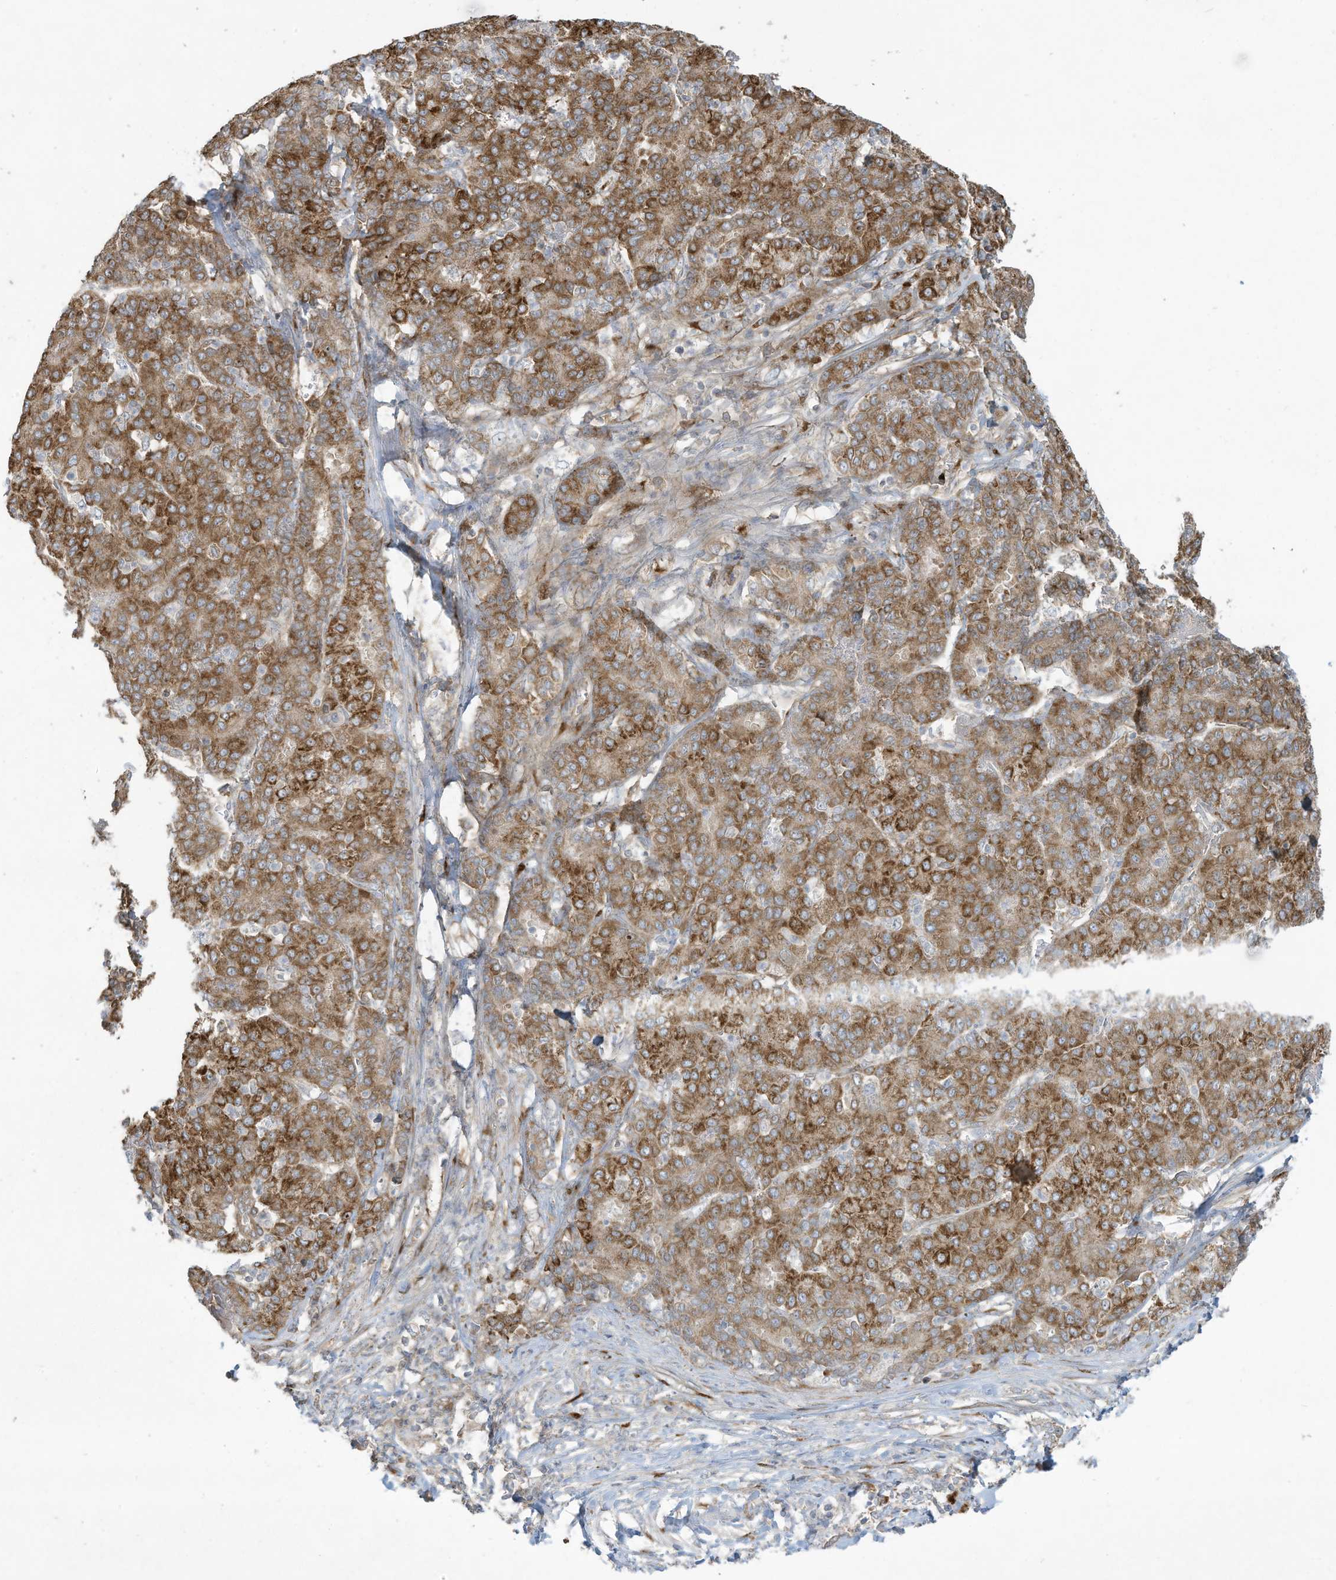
{"staining": {"intensity": "moderate", "quantity": ">75%", "location": "cytoplasmic/membranous"}, "tissue": "liver cancer", "cell_type": "Tumor cells", "image_type": "cancer", "snomed": [{"axis": "morphology", "description": "Carcinoma, Hepatocellular, NOS"}, {"axis": "topography", "description": "Liver"}], "caption": "Liver cancer was stained to show a protein in brown. There is medium levels of moderate cytoplasmic/membranous expression in approximately >75% of tumor cells.", "gene": "DDIT4", "patient": {"sex": "male", "age": 65}}